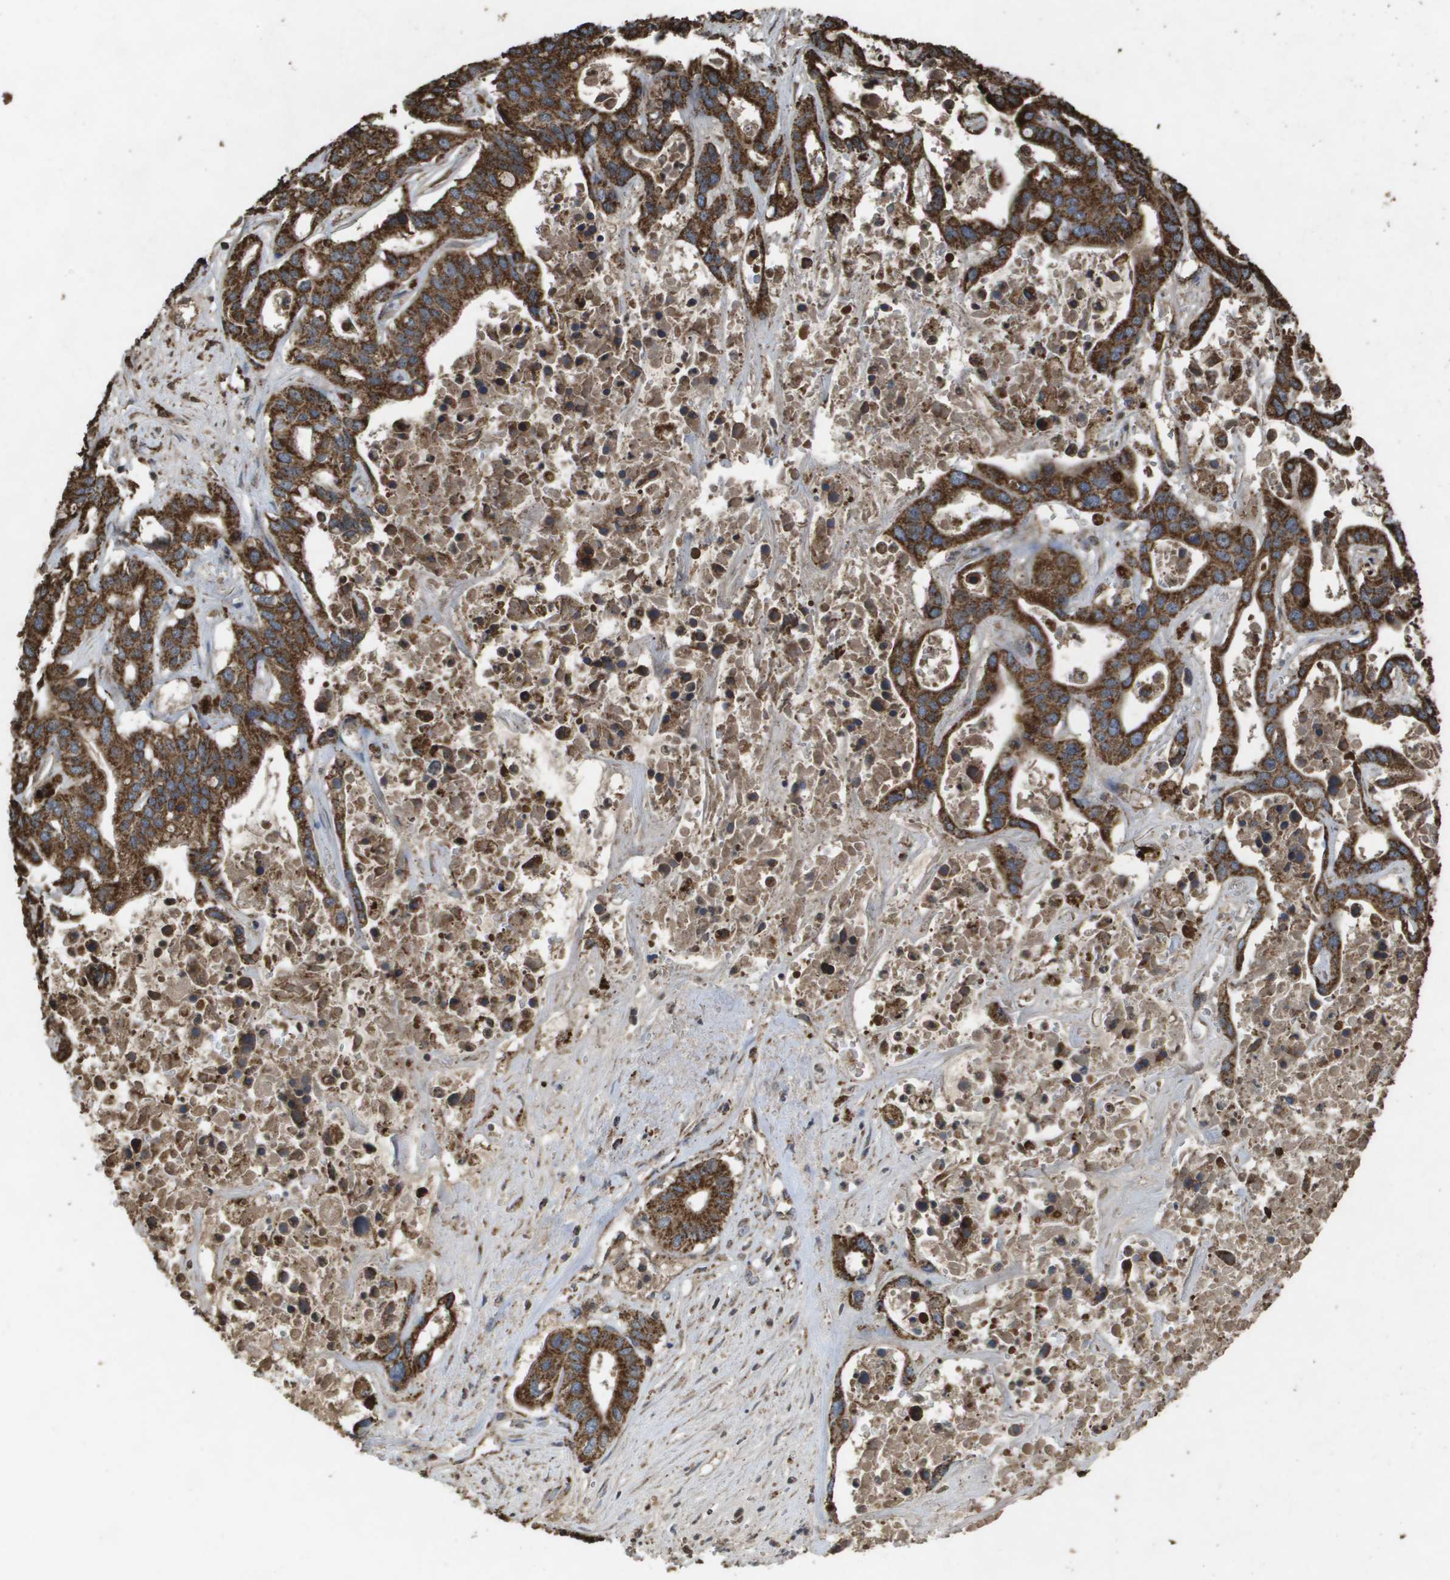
{"staining": {"intensity": "strong", "quantity": ">75%", "location": "cytoplasmic/membranous"}, "tissue": "liver cancer", "cell_type": "Tumor cells", "image_type": "cancer", "snomed": [{"axis": "morphology", "description": "Cholangiocarcinoma"}, {"axis": "topography", "description": "Liver"}], "caption": "Immunohistochemistry histopathology image of neoplastic tissue: human liver cholangiocarcinoma stained using IHC reveals high levels of strong protein expression localized specifically in the cytoplasmic/membranous of tumor cells, appearing as a cytoplasmic/membranous brown color.", "gene": "HSPE1", "patient": {"sex": "female", "age": 65}}